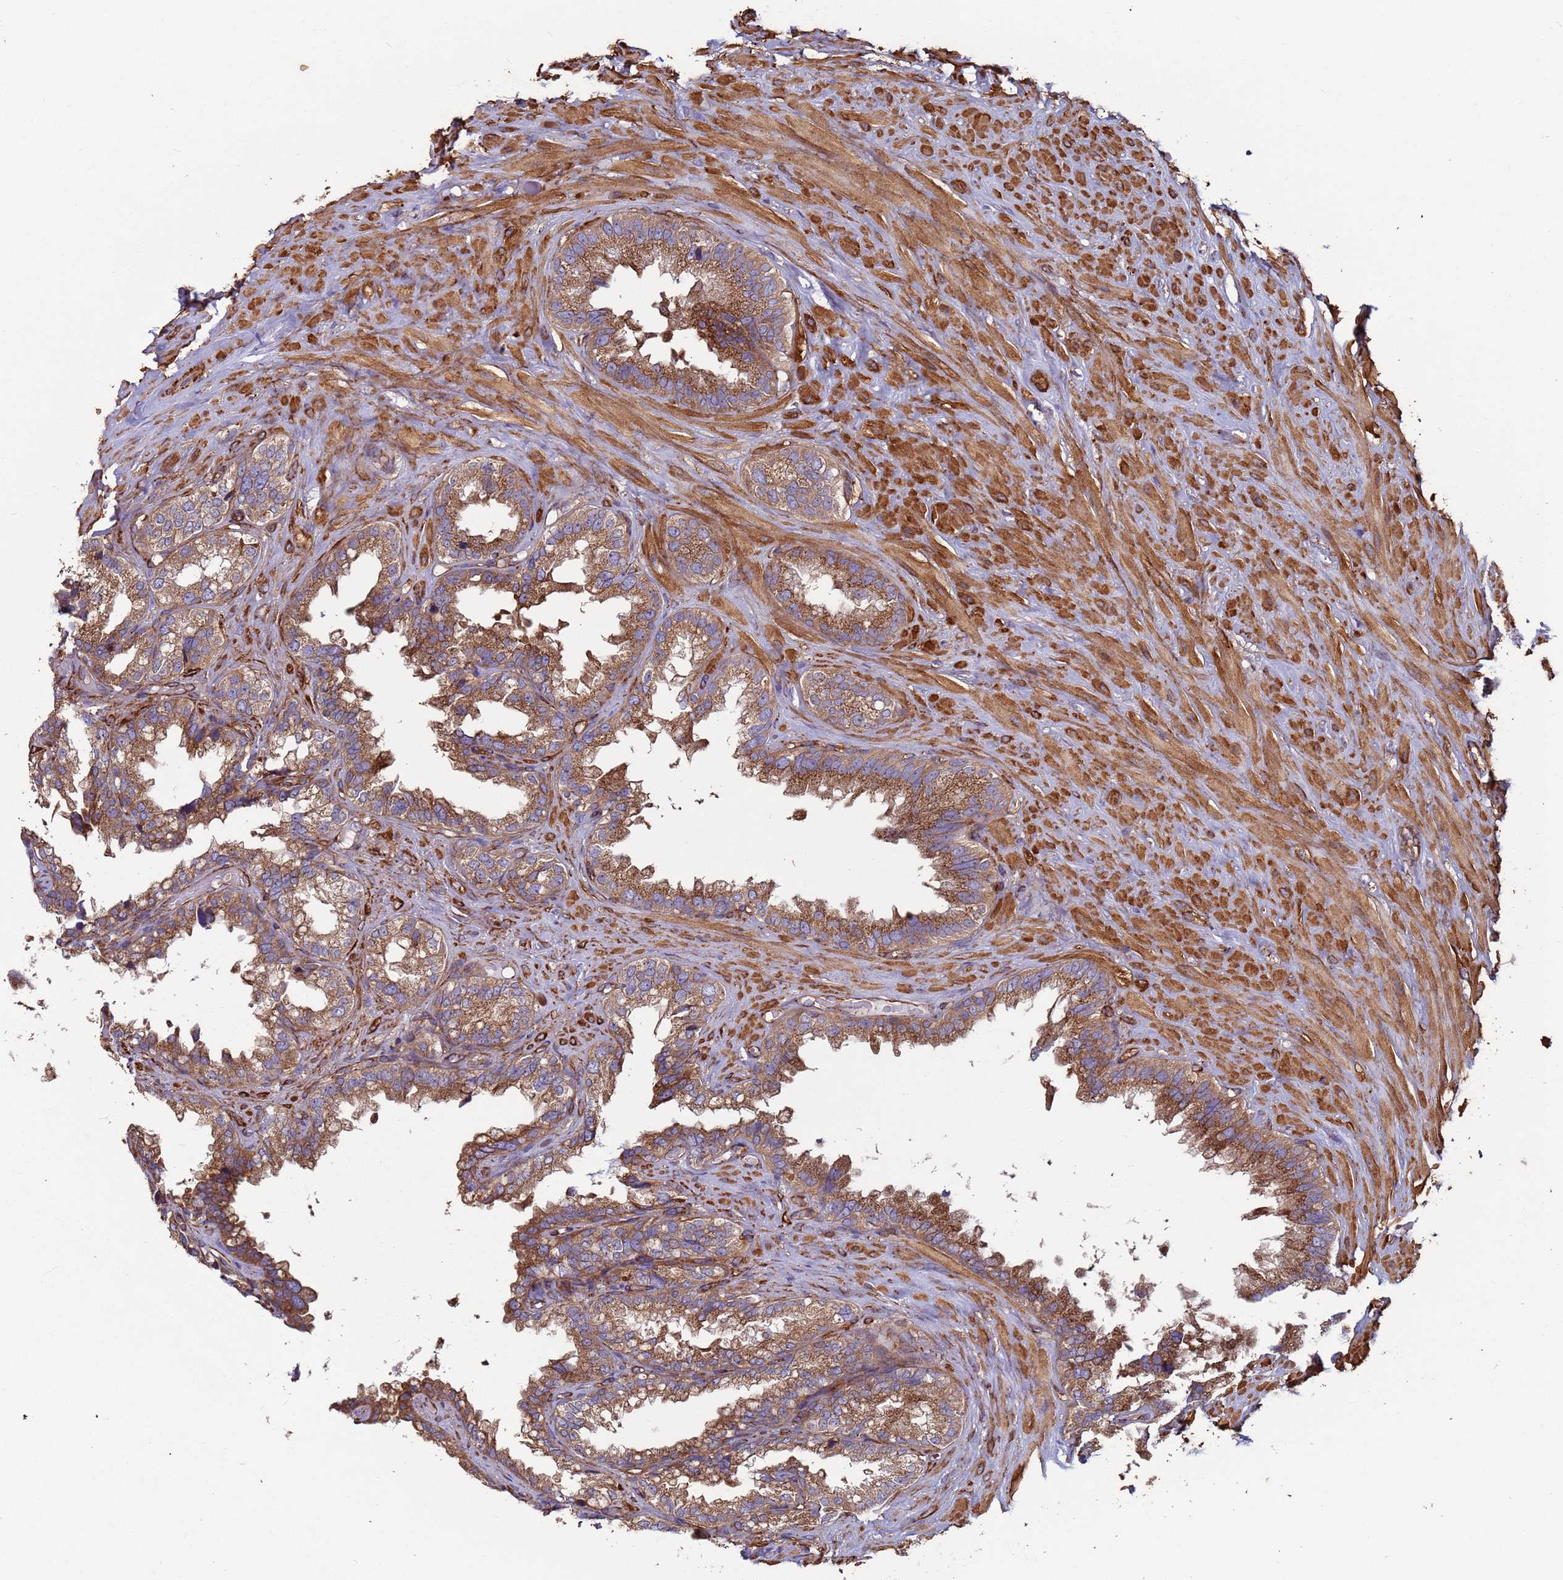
{"staining": {"intensity": "moderate", "quantity": ">75%", "location": "cytoplasmic/membranous"}, "tissue": "seminal vesicle", "cell_type": "Glandular cells", "image_type": "normal", "snomed": [{"axis": "morphology", "description": "Normal tissue, NOS"}, {"axis": "topography", "description": "Seminal veicle"}], "caption": "This image demonstrates immunohistochemistry (IHC) staining of unremarkable human seminal vesicle, with medium moderate cytoplasmic/membranous expression in approximately >75% of glandular cells.", "gene": "ZBTB39", "patient": {"sex": "male", "age": 80}}